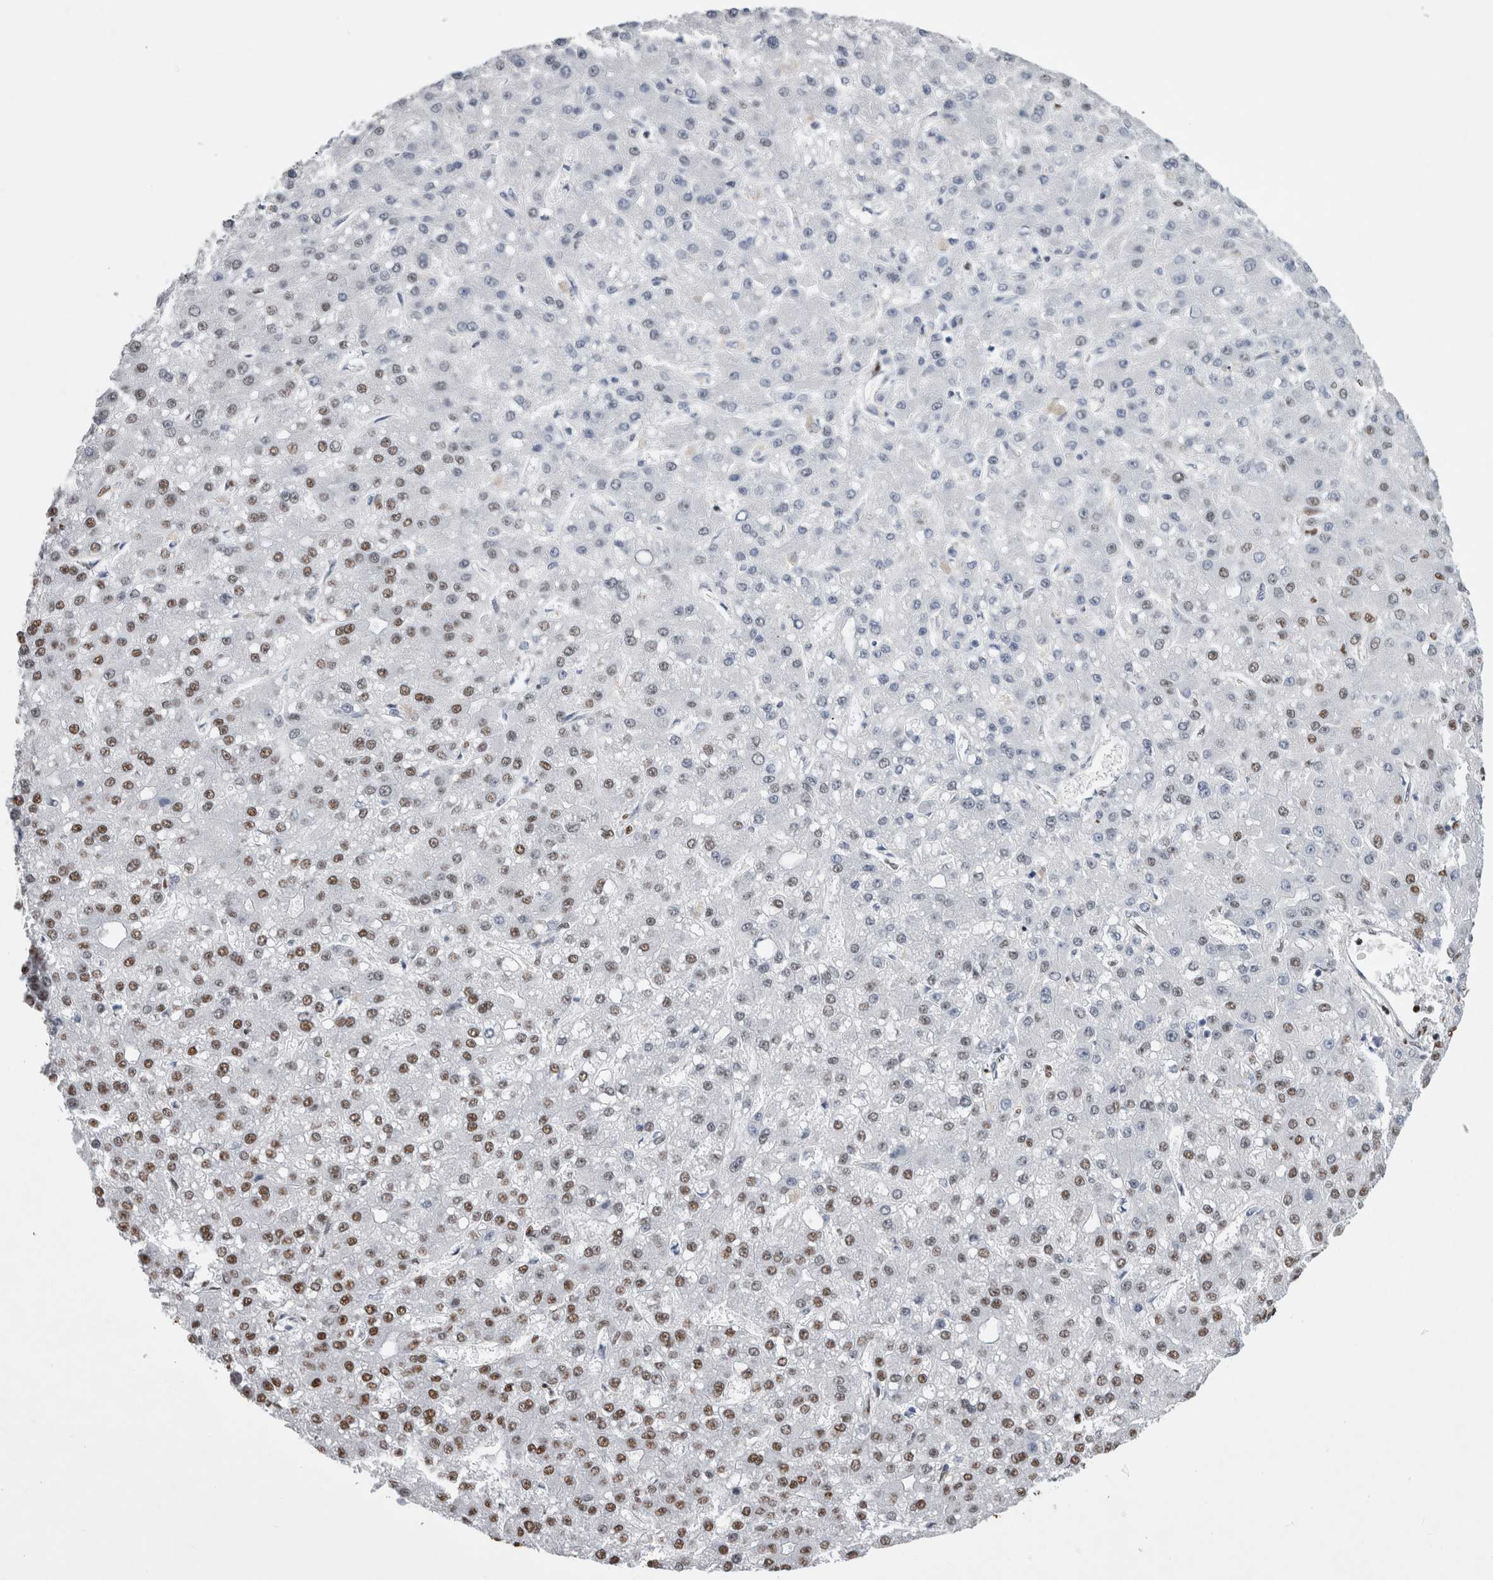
{"staining": {"intensity": "moderate", "quantity": "<25%", "location": "nuclear"}, "tissue": "liver cancer", "cell_type": "Tumor cells", "image_type": "cancer", "snomed": [{"axis": "morphology", "description": "Carcinoma, Hepatocellular, NOS"}, {"axis": "topography", "description": "Liver"}], "caption": "Protein staining by immunohistochemistry (IHC) reveals moderate nuclear positivity in about <25% of tumor cells in hepatocellular carcinoma (liver).", "gene": "ALPK3", "patient": {"sex": "male", "age": 67}}